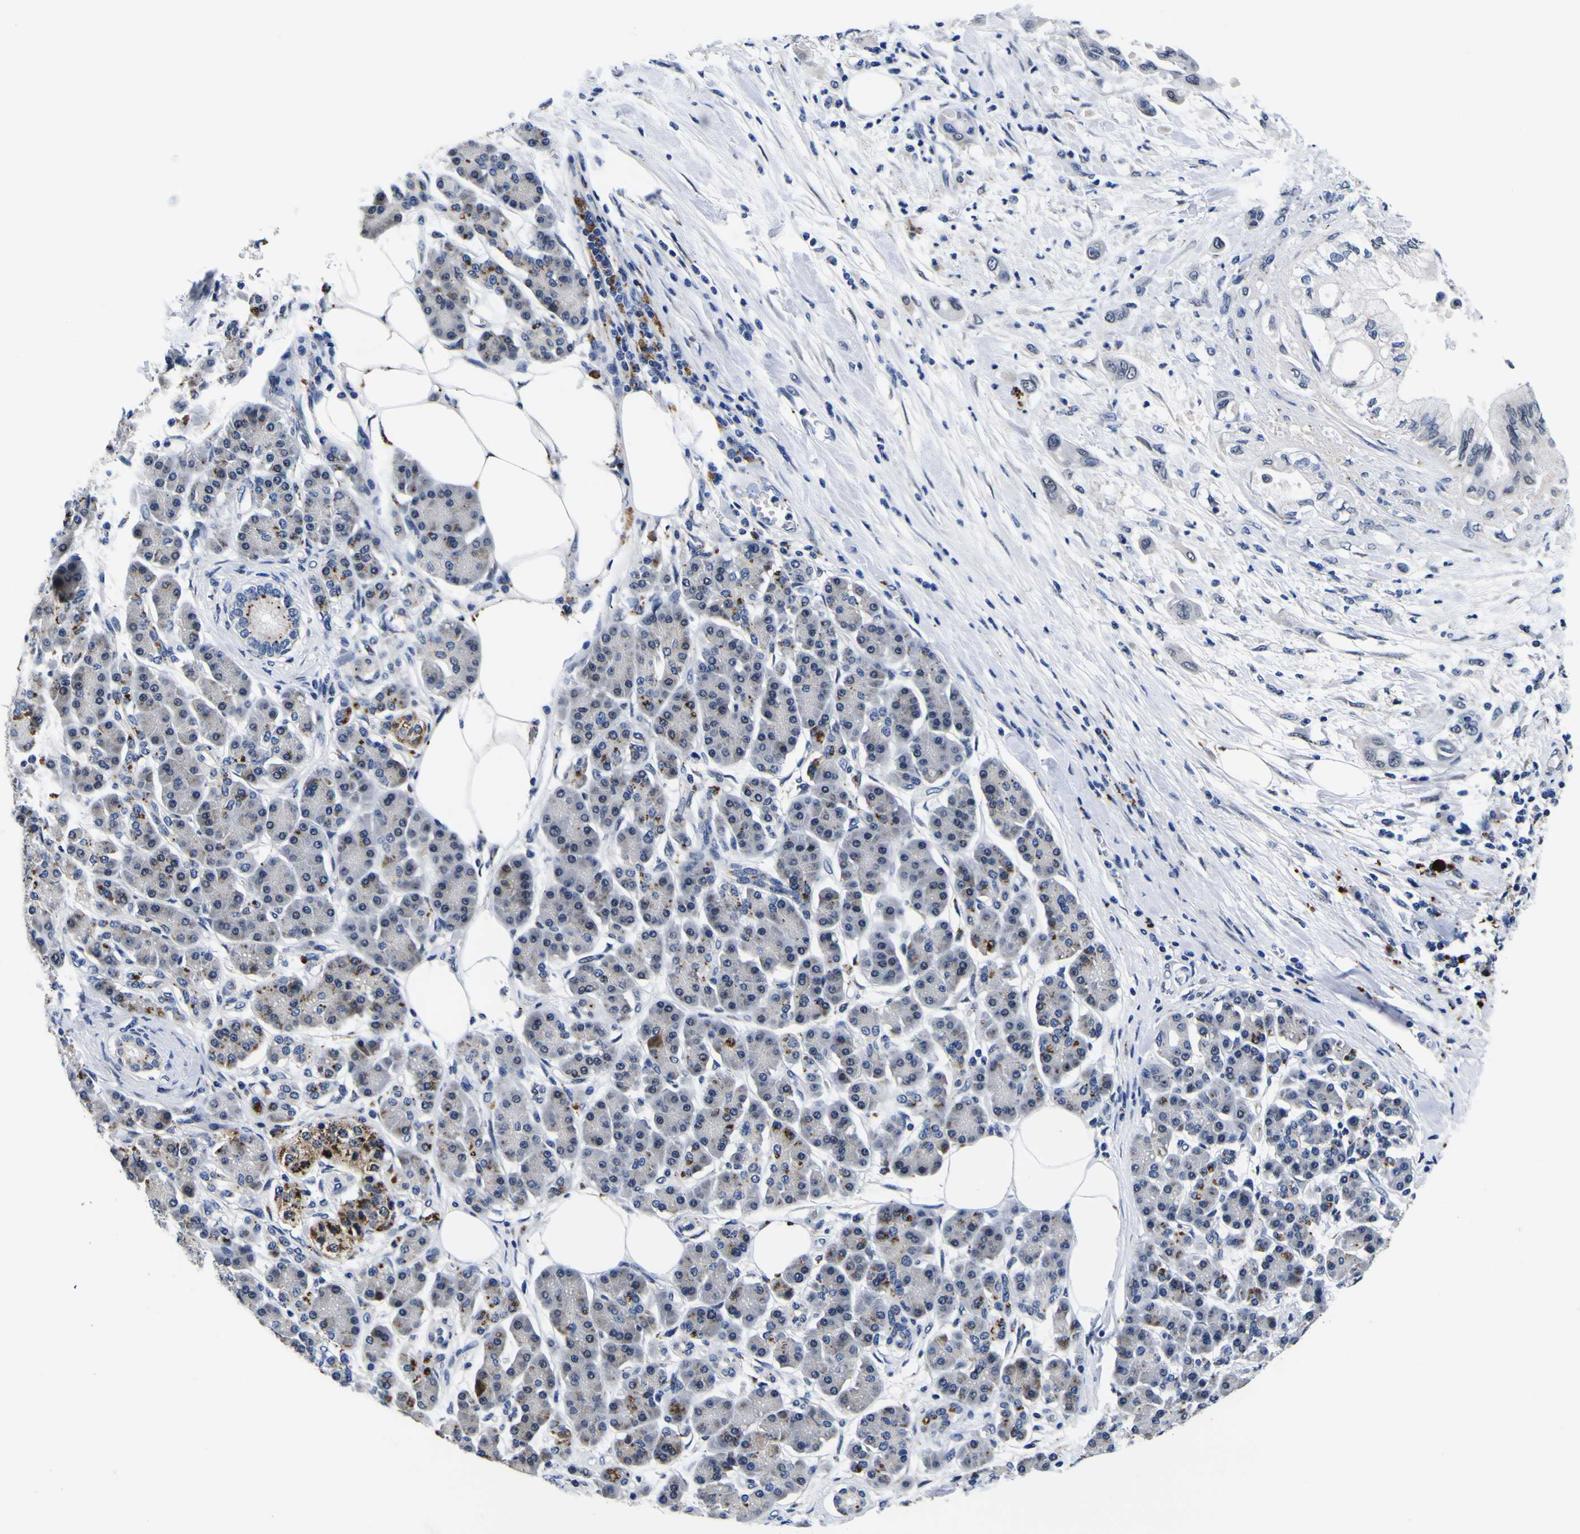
{"staining": {"intensity": "negative", "quantity": "none", "location": "none"}, "tissue": "pancreatic cancer", "cell_type": "Tumor cells", "image_type": "cancer", "snomed": [{"axis": "morphology", "description": "Adenocarcinoma, NOS"}, {"axis": "morphology", "description": "Adenocarcinoma, metastatic, NOS"}, {"axis": "topography", "description": "Lymph node"}, {"axis": "topography", "description": "Pancreas"}, {"axis": "topography", "description": "Duodenum"}], "caption": "Pancreatic cancer was stained to show a protein in brown. There is no significant positivity in tumor cells.", "gene": "IGFLR1", "patient": {"sex": "female", "age": 64}}